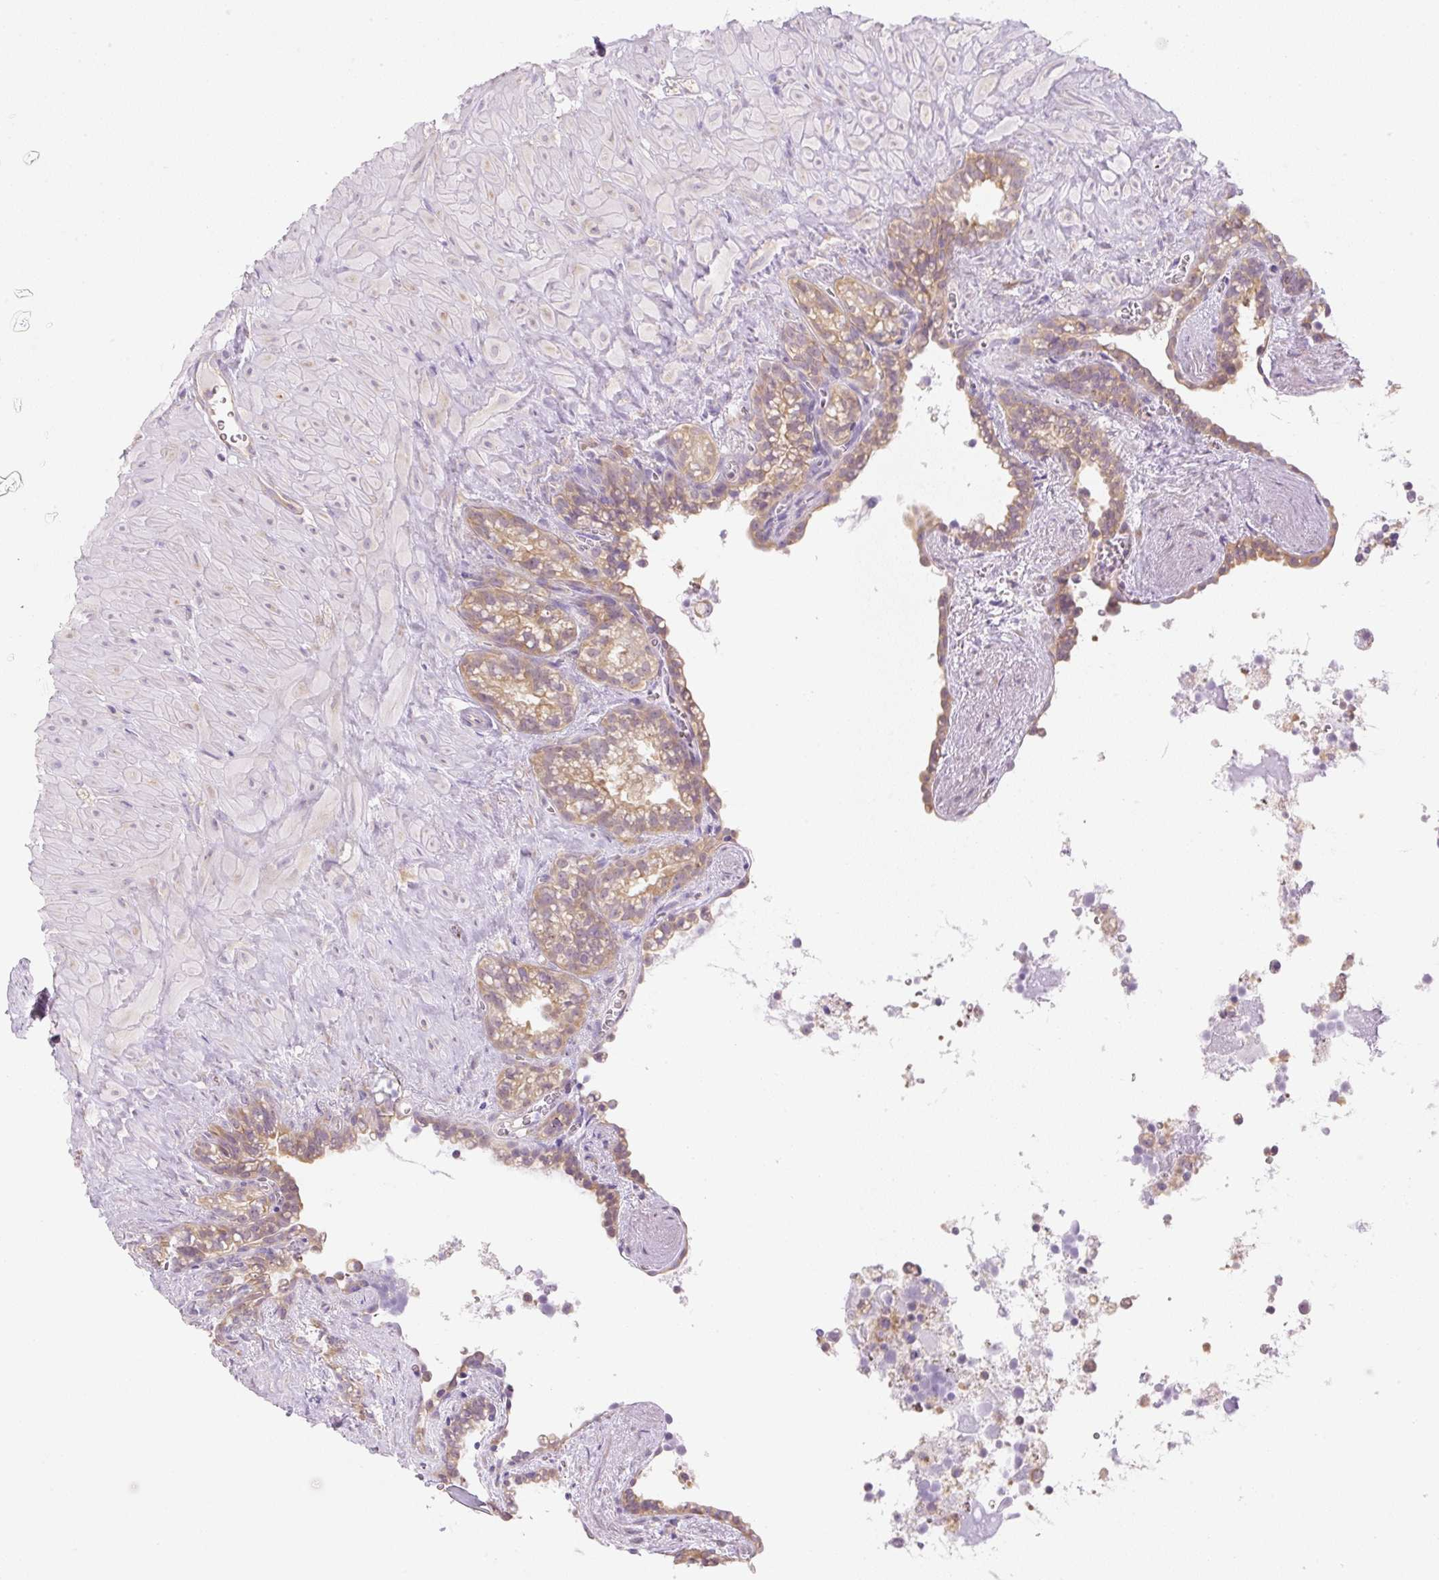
{"staining": {"intensity": "moderate", "quantity": ">75%", "location": "cytoplasmic/membranous"}, "tissue": "seminal vesicle", "cell_type": "Glandular cells", "image_type": "normal", "snomed": [{"axis": "morphology", "description": "Normal tissue, NOS"}, {"axis": "topography", "description": "Seminal veicle"}], "caption": "The micrograph displays a brown stain indicating the presence of a protein in the cytoplasmic/membranous of glandular cells in seminal vesicle. The staining was performed using DAB, with brown indicating positive protein expression. Nuclei are stained blue with hematoxylin.", "gene": "RPL18A", "patient": {"sex": "male", "age": 76}}